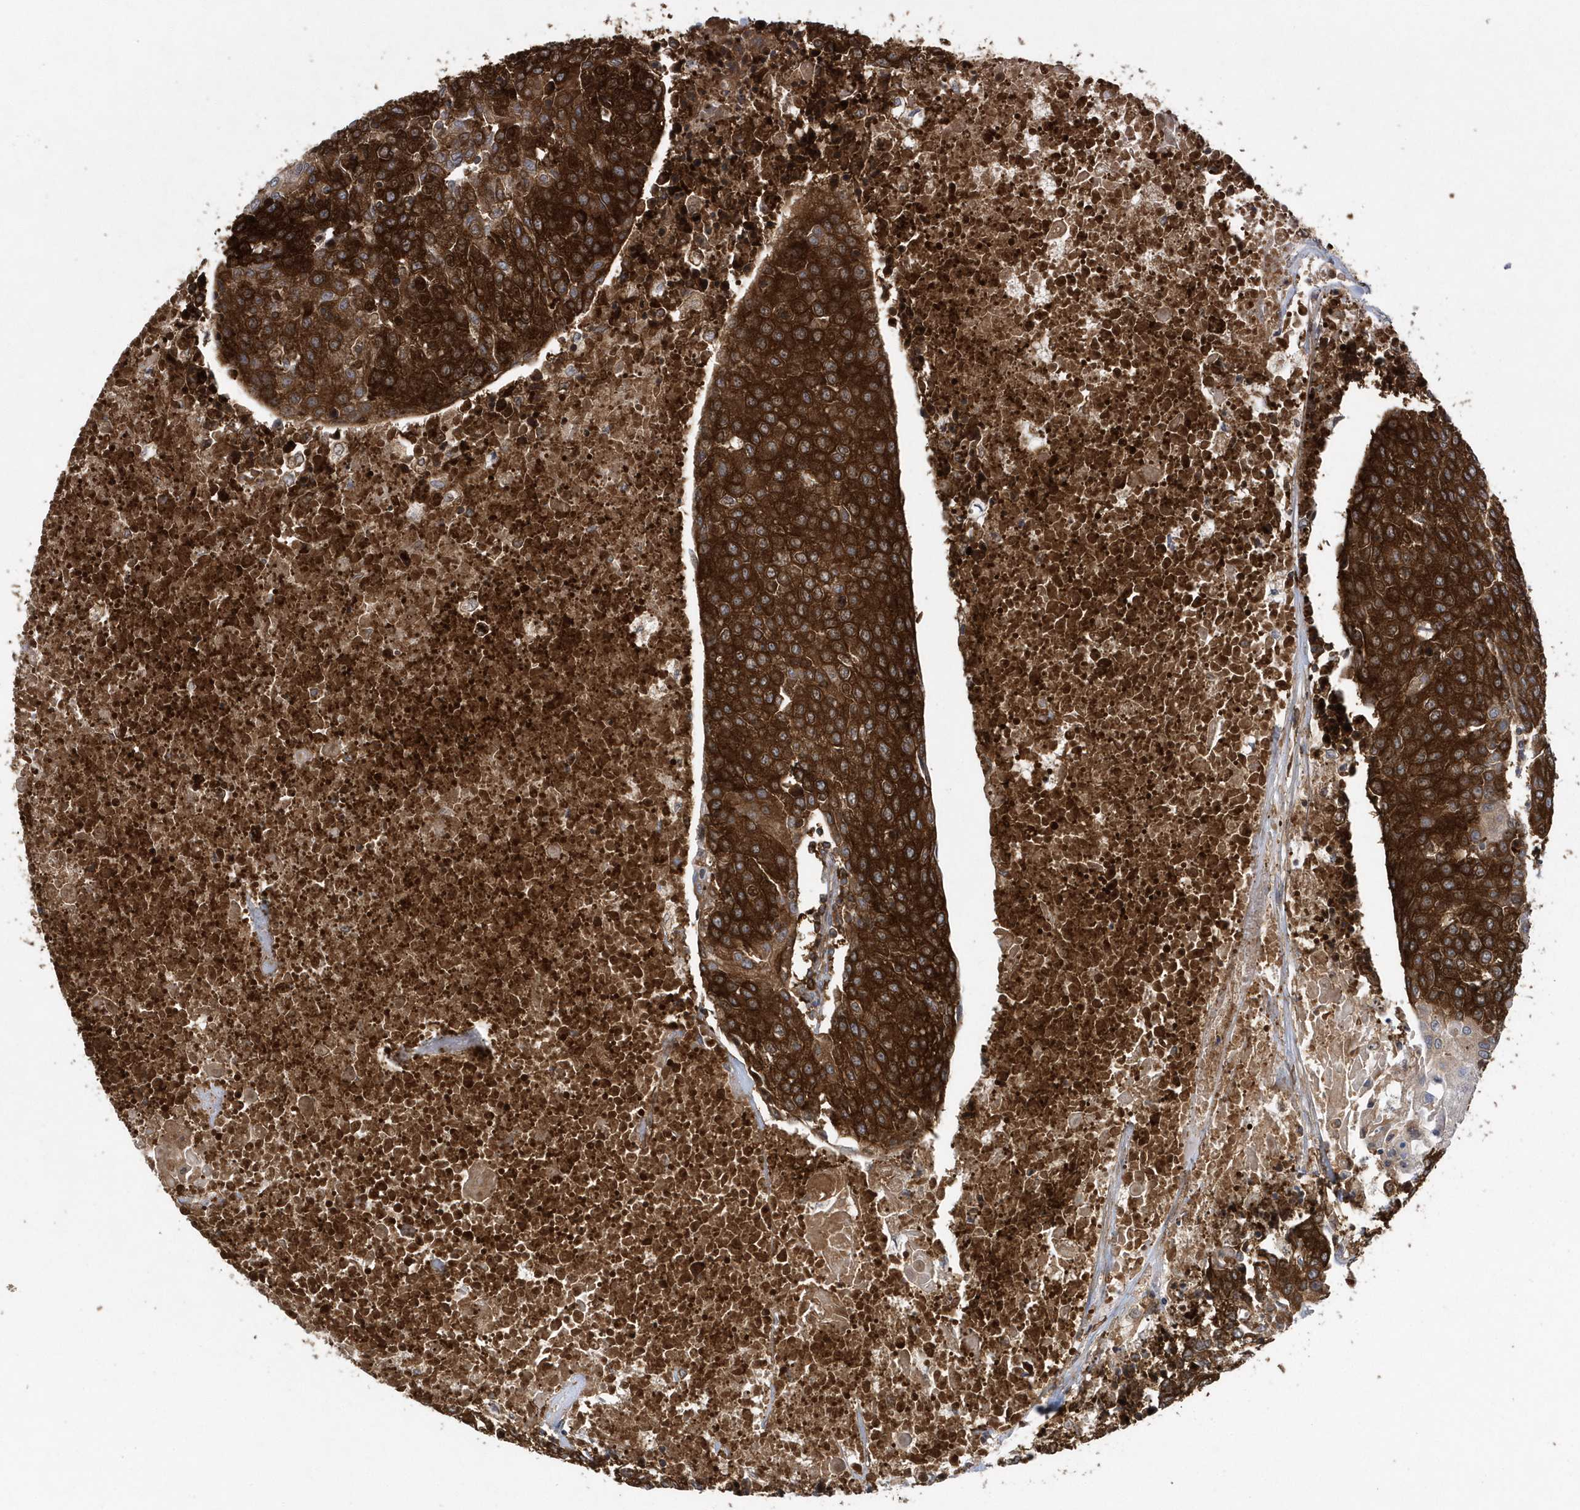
{"staining": {"intensity": "strong", "quantity": ">75%", "location": "cytoplasmic/membranous"}, "tissue": "urothelial cancer", "cell_type": "Tumor cells", "image_type": "cancer", "snomed": [{"axis": "morphology", "description": "Urothelial carcinoma, High grade"}, {"axis": "topography", "description": "Urinary bladder"}], "caption": "DAB immunohistochemical staining of human urothelial cancer shows strong cytoplasmic/membranous protein staining in about >75% of tumor cells.", "gene": "PAICS", "patient": {"sex": "female", "age": 85}}